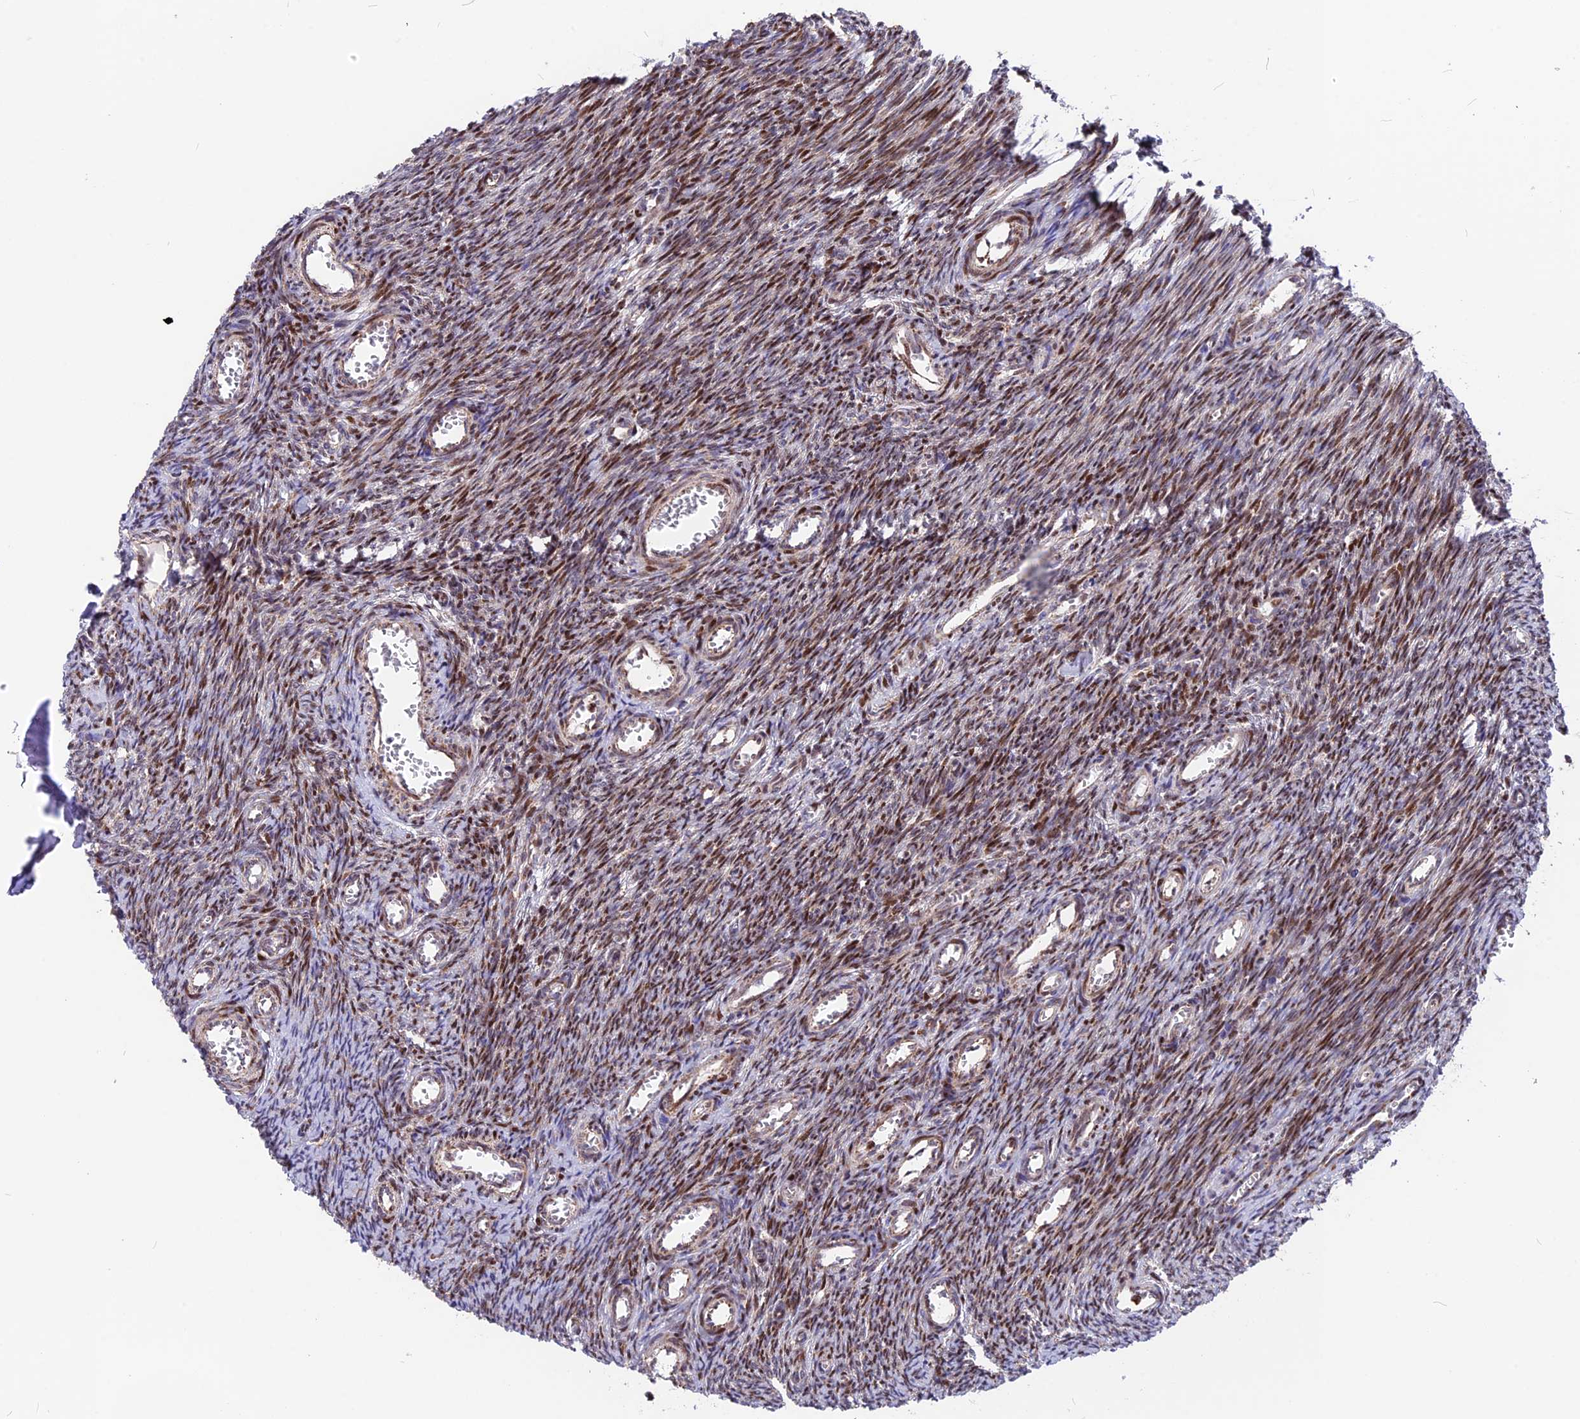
{"staining": {"intensity": "moderate", "quantity": ">75%", "location": "cytoplasmic/membranous,nuclear"}, "tissue": "ovary", "cell_type": "Ovarian stroma cells", "image_type": "normal", "snomed": [{"axis": "morphology", "description": "Normal tissue, NOS"}, {"axis": "topography", "description": "Ovary"}], "caption": "A high-resolution micrograph shows IHC staining of unremarkable ovary, which reveals moderate cytoplasmic/membranous,nuclear expression in about >75% of ovarian stroma cells.", "gene": "FAM174C", "patient": {"sex": "female", "age": 44}}